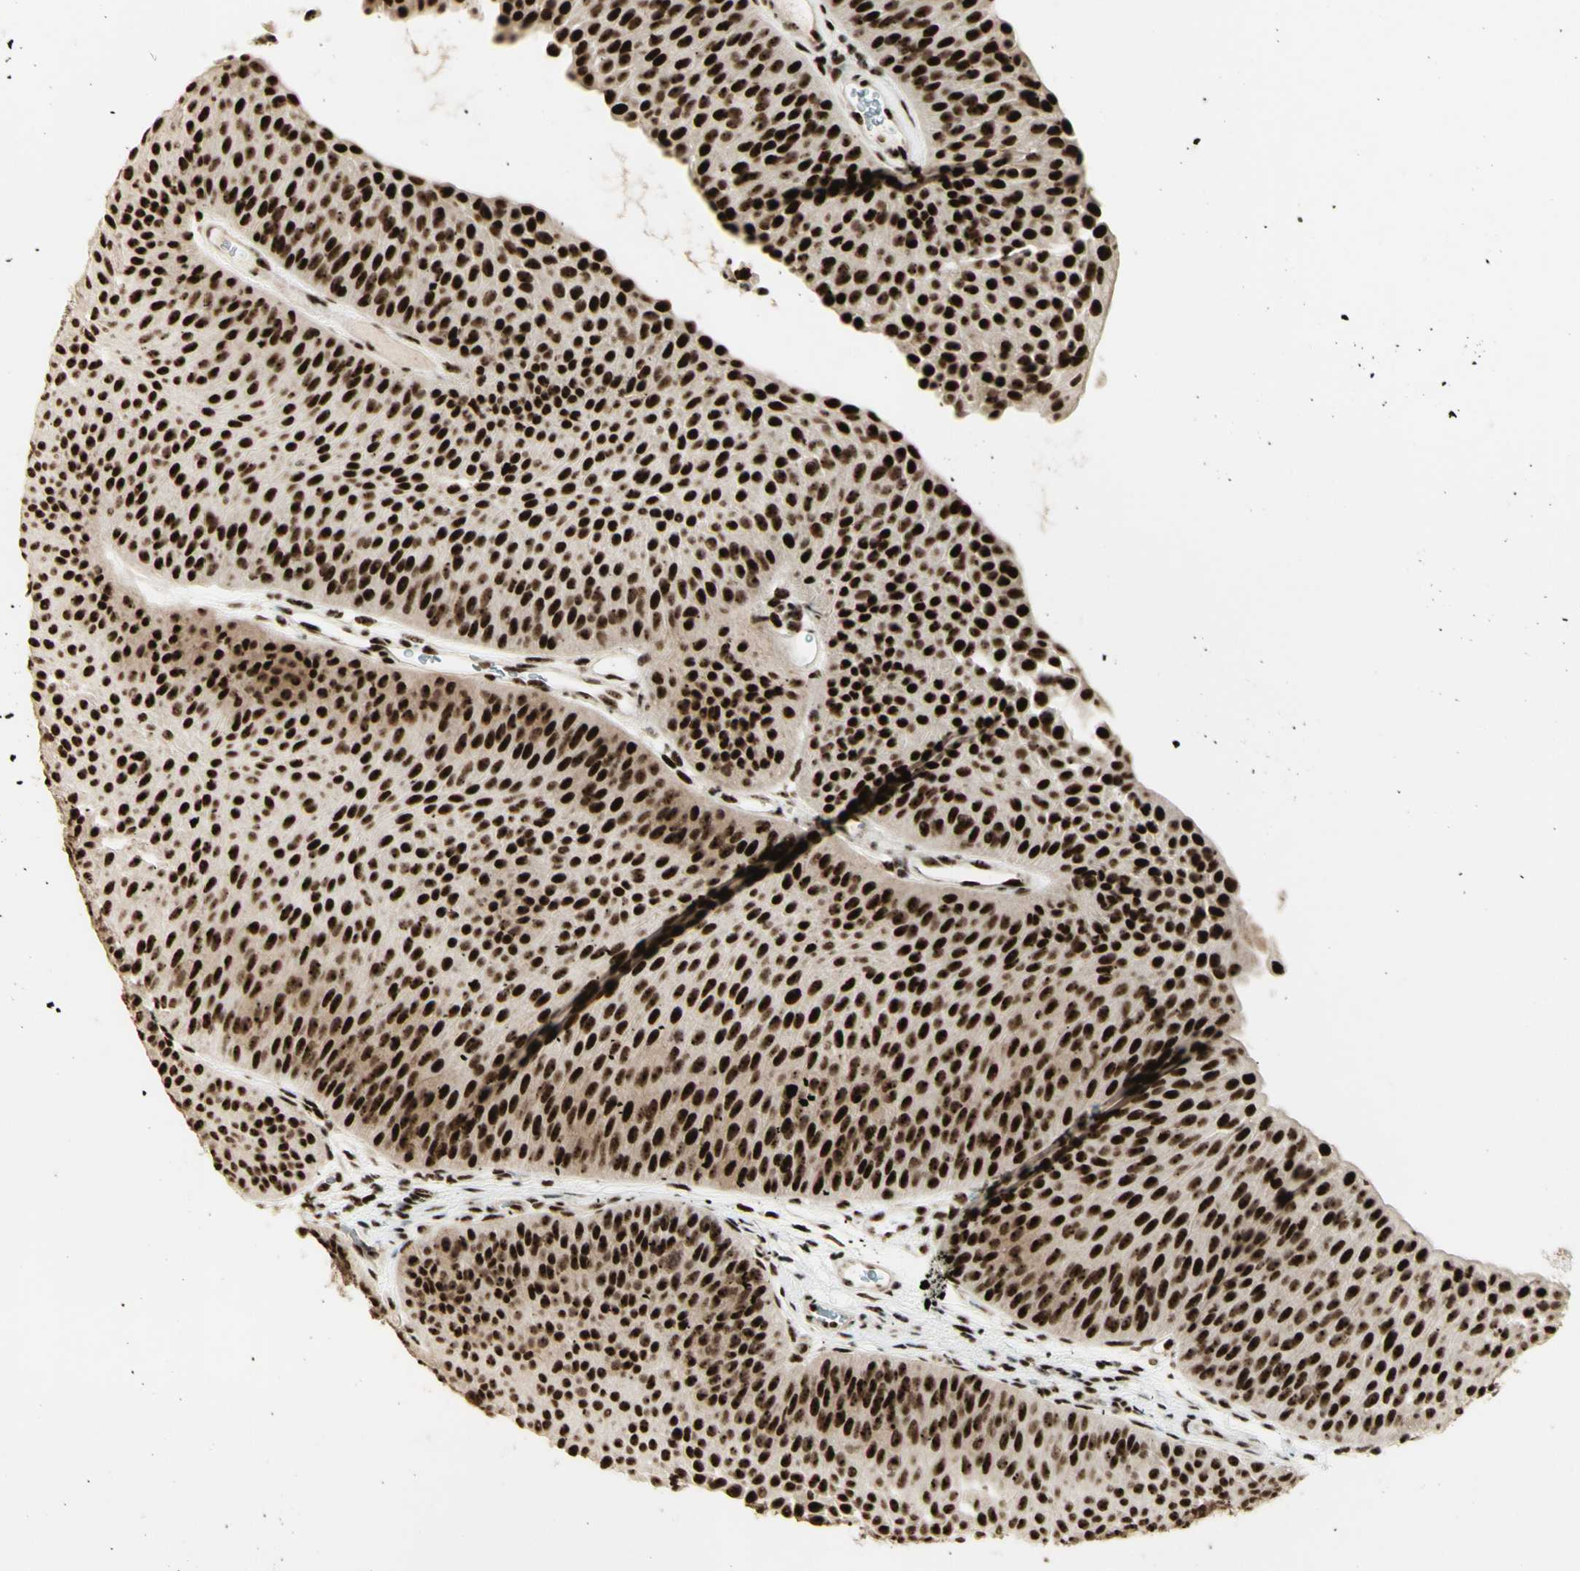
{"staining": {"intensity": "strong", "quantity": ">75%", "location": "nuclear"}, "tissue": "urothelial cancer", "cell_type": "Tumor cells", "image_type": "cancer", "snomed": [{"axis": "morphology", "description": "Urothelial carcinoma, Low grade"}, {"axis": "topography", "description": "Urinary bladder"}], "caption": "The immunohistochemical stain shows strong nuclear expression in tumor cells of low-grade urothelial carcinoma tissue. (DAB (3,3'-diaminobenzidine) IHC, brown staining for protein, blue staining for nuclei).", "gene": "DHX9", "patient": {"sex": "female", "age": 60}}